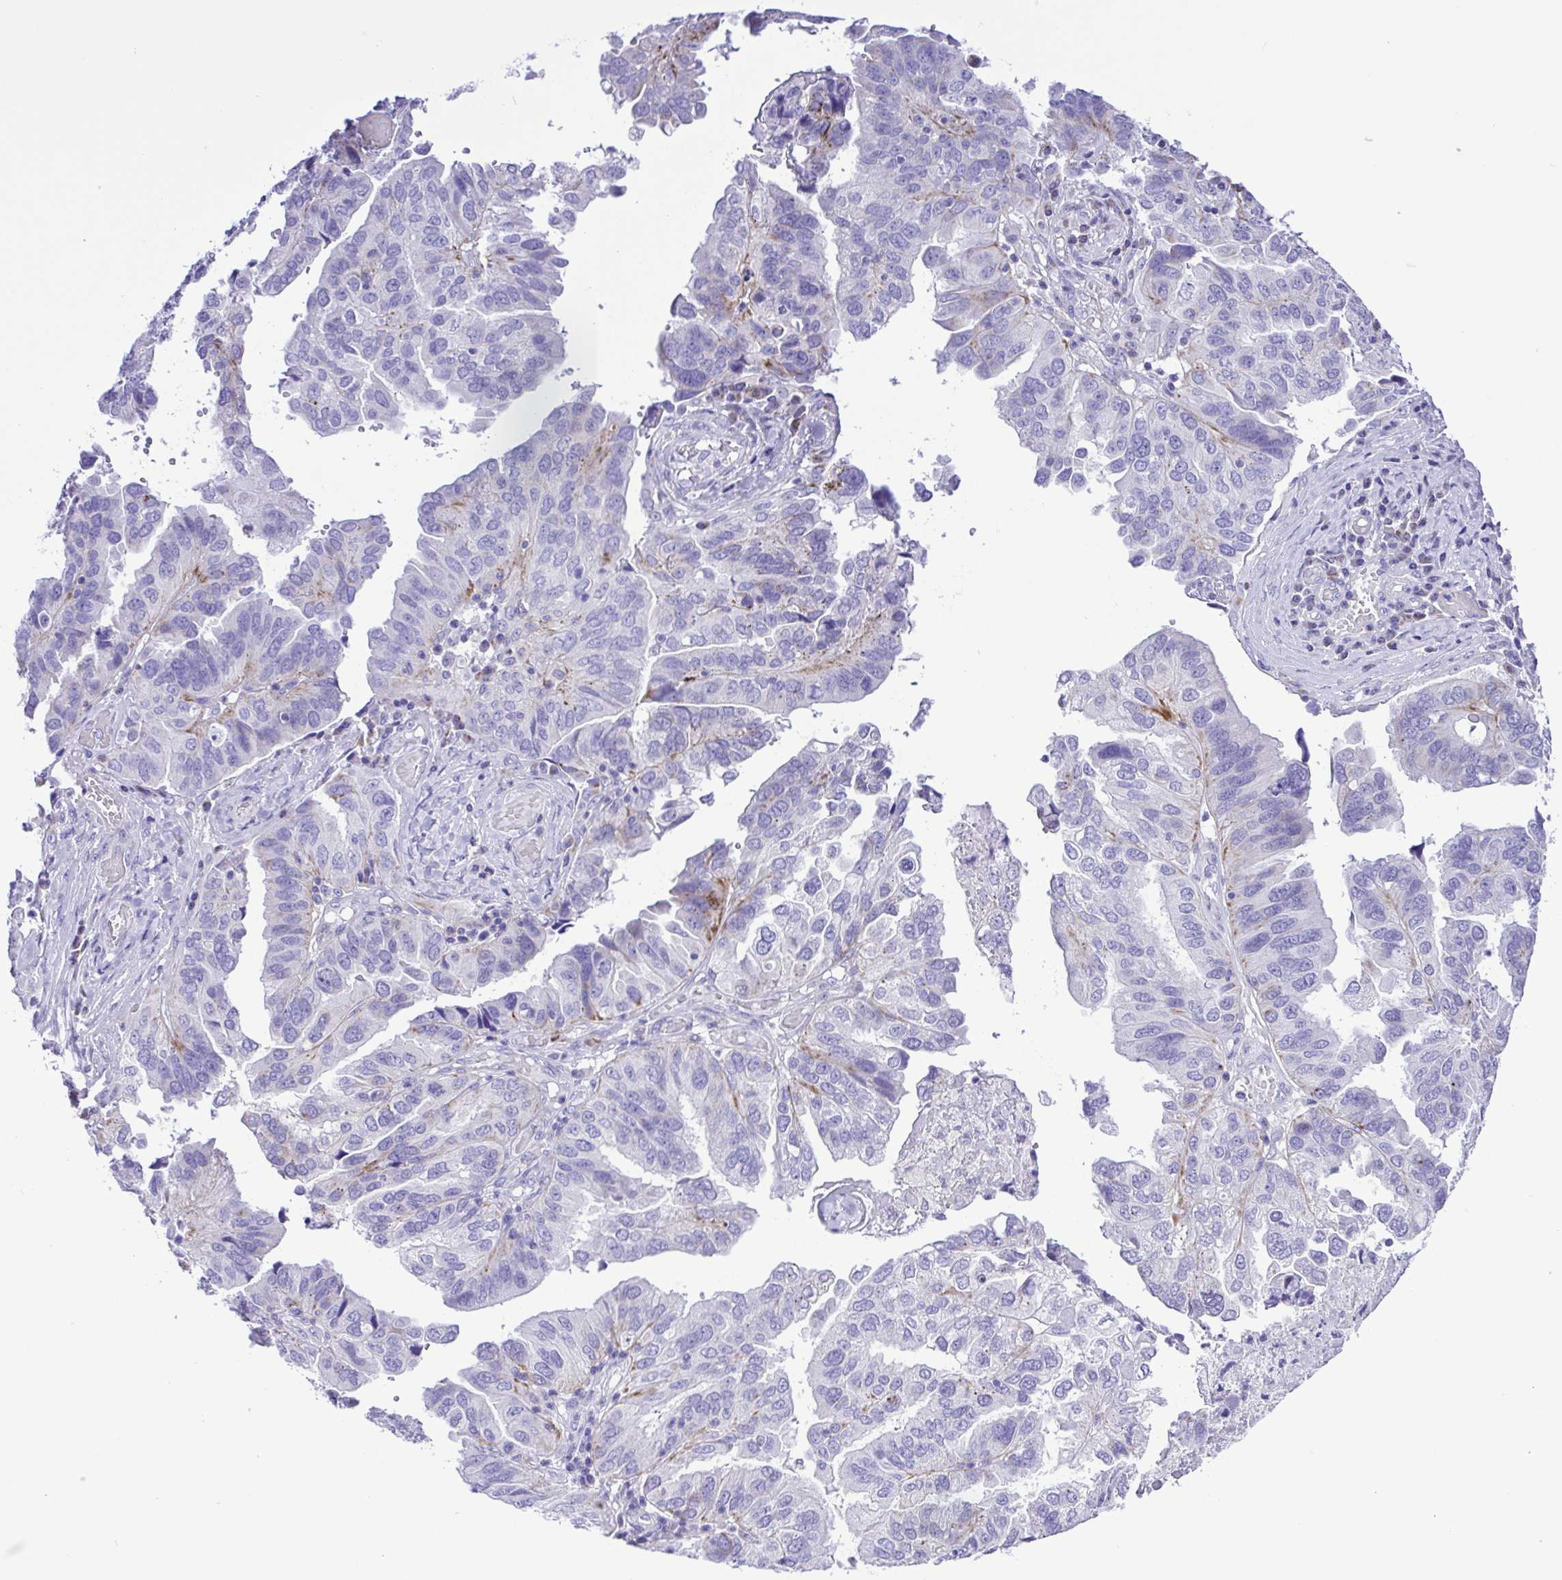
{"staining": {"intensity": "negative", "quantity": "none", "location": "none"}, "tissue": "ovarian cancer", "cell_type": "Tumor cells", "image_type": "cancer", "snomed": [{"axis": "morphology", "description": "Cystadenocarcinoma, serous, NOS"}, {"axis": "topography", "description": "Ovary"}], "caption": "This is a micrograph of IHC staining of ovarian cancer, which shows no staining in tumor cells. (DAB IHC, high magnification).", "gene": "SYT1", "patient": {"sex": "female", "age": 79}}